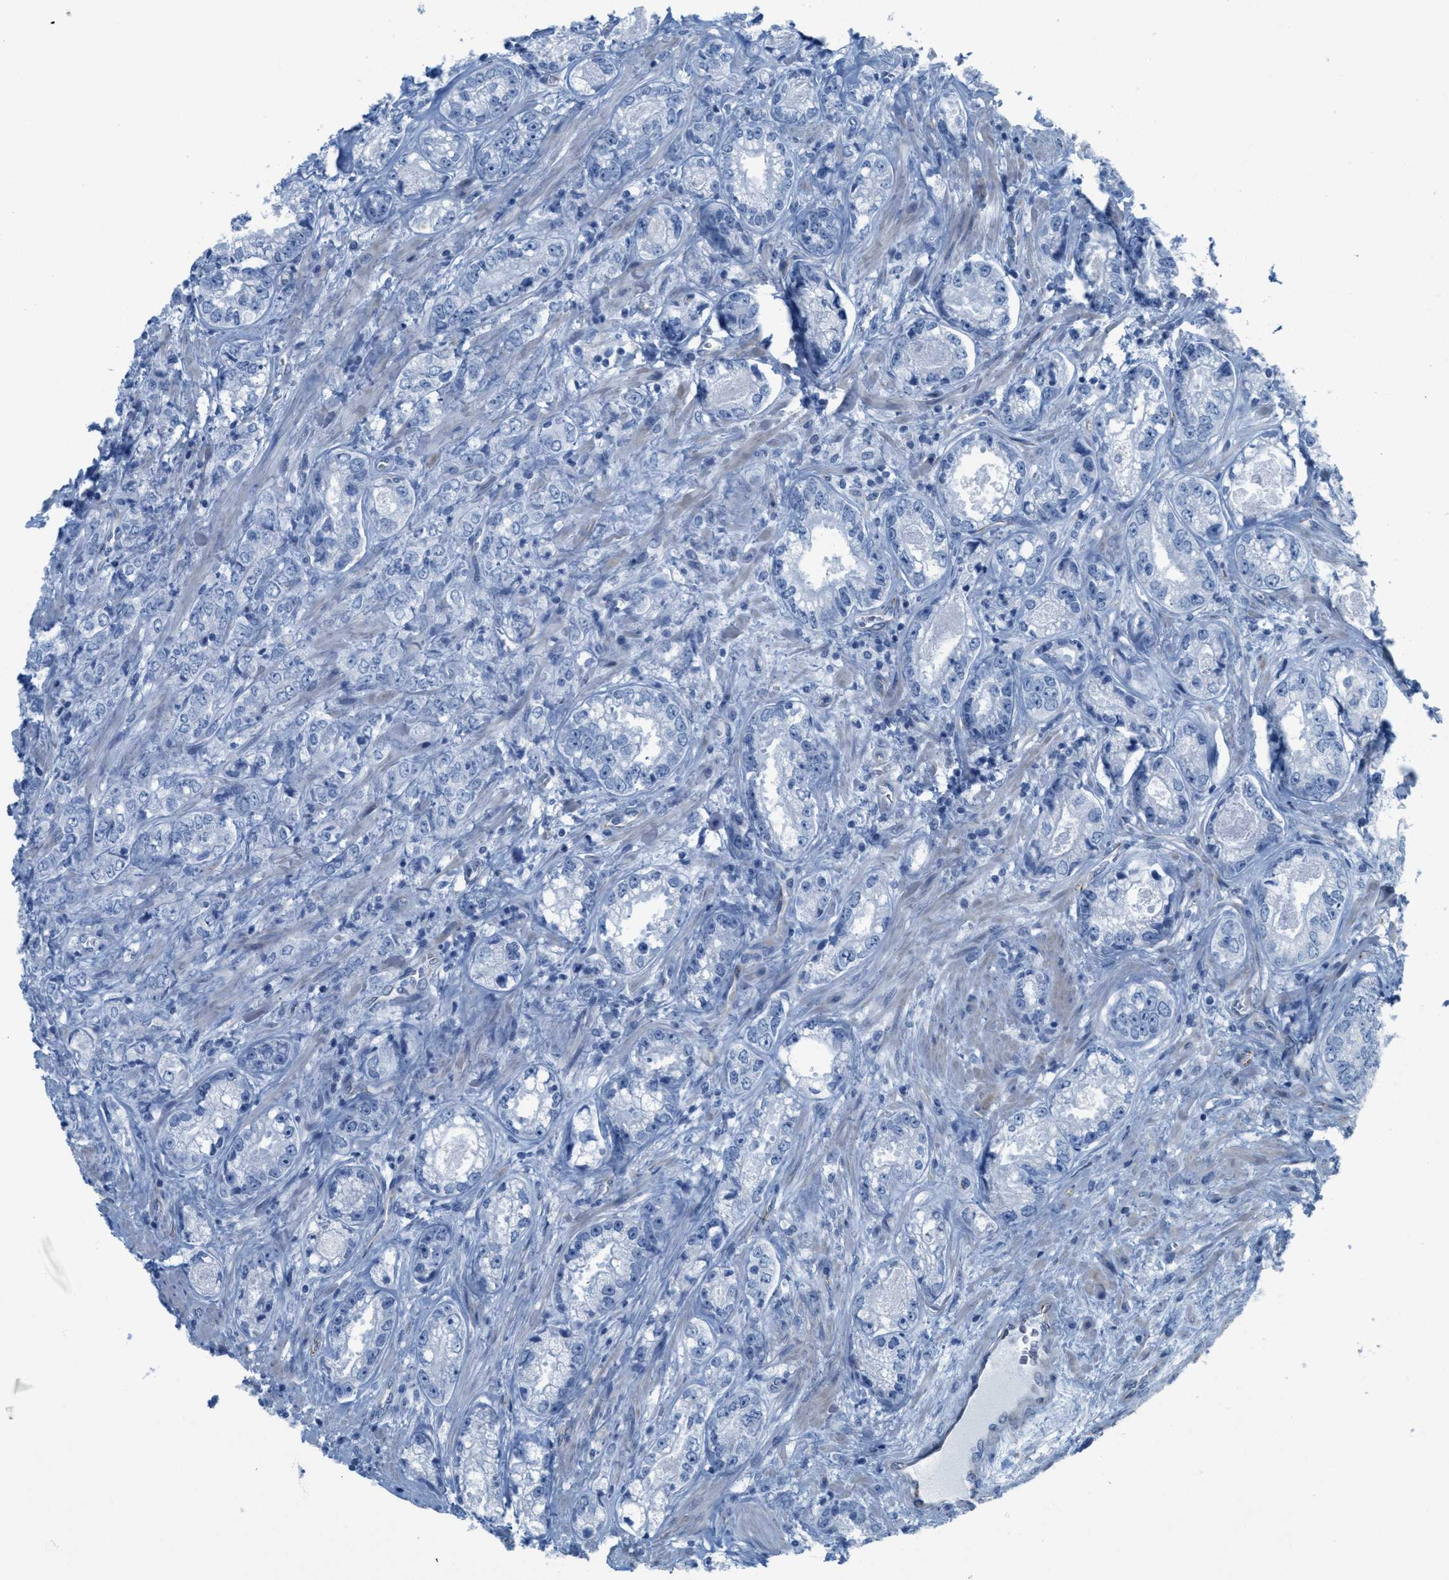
{"staining": {"intensity": "negative", "quantity": "none", "location": "none"}, "tissue": "prostate cancer", "cell_type": "Tumor cells", "image_type": "cancer", "snomed": [{"axis": "morphology", "description": "Adenocarcinoma, High grade"}, {"axis": "topography", "description": "Prostate"}], "caption": "A high-resolution histopathology image shows IHC staining of prostate cancer (high-grade adenocarcinoma), which demonstrates no significant expression in tumor cells. The staining is performed using DAB brown chromogen with nuclei counter-stained in using hematoxylin.", "gene": "SLC12A1", "patient": {"sex": "male", "age": 61}}